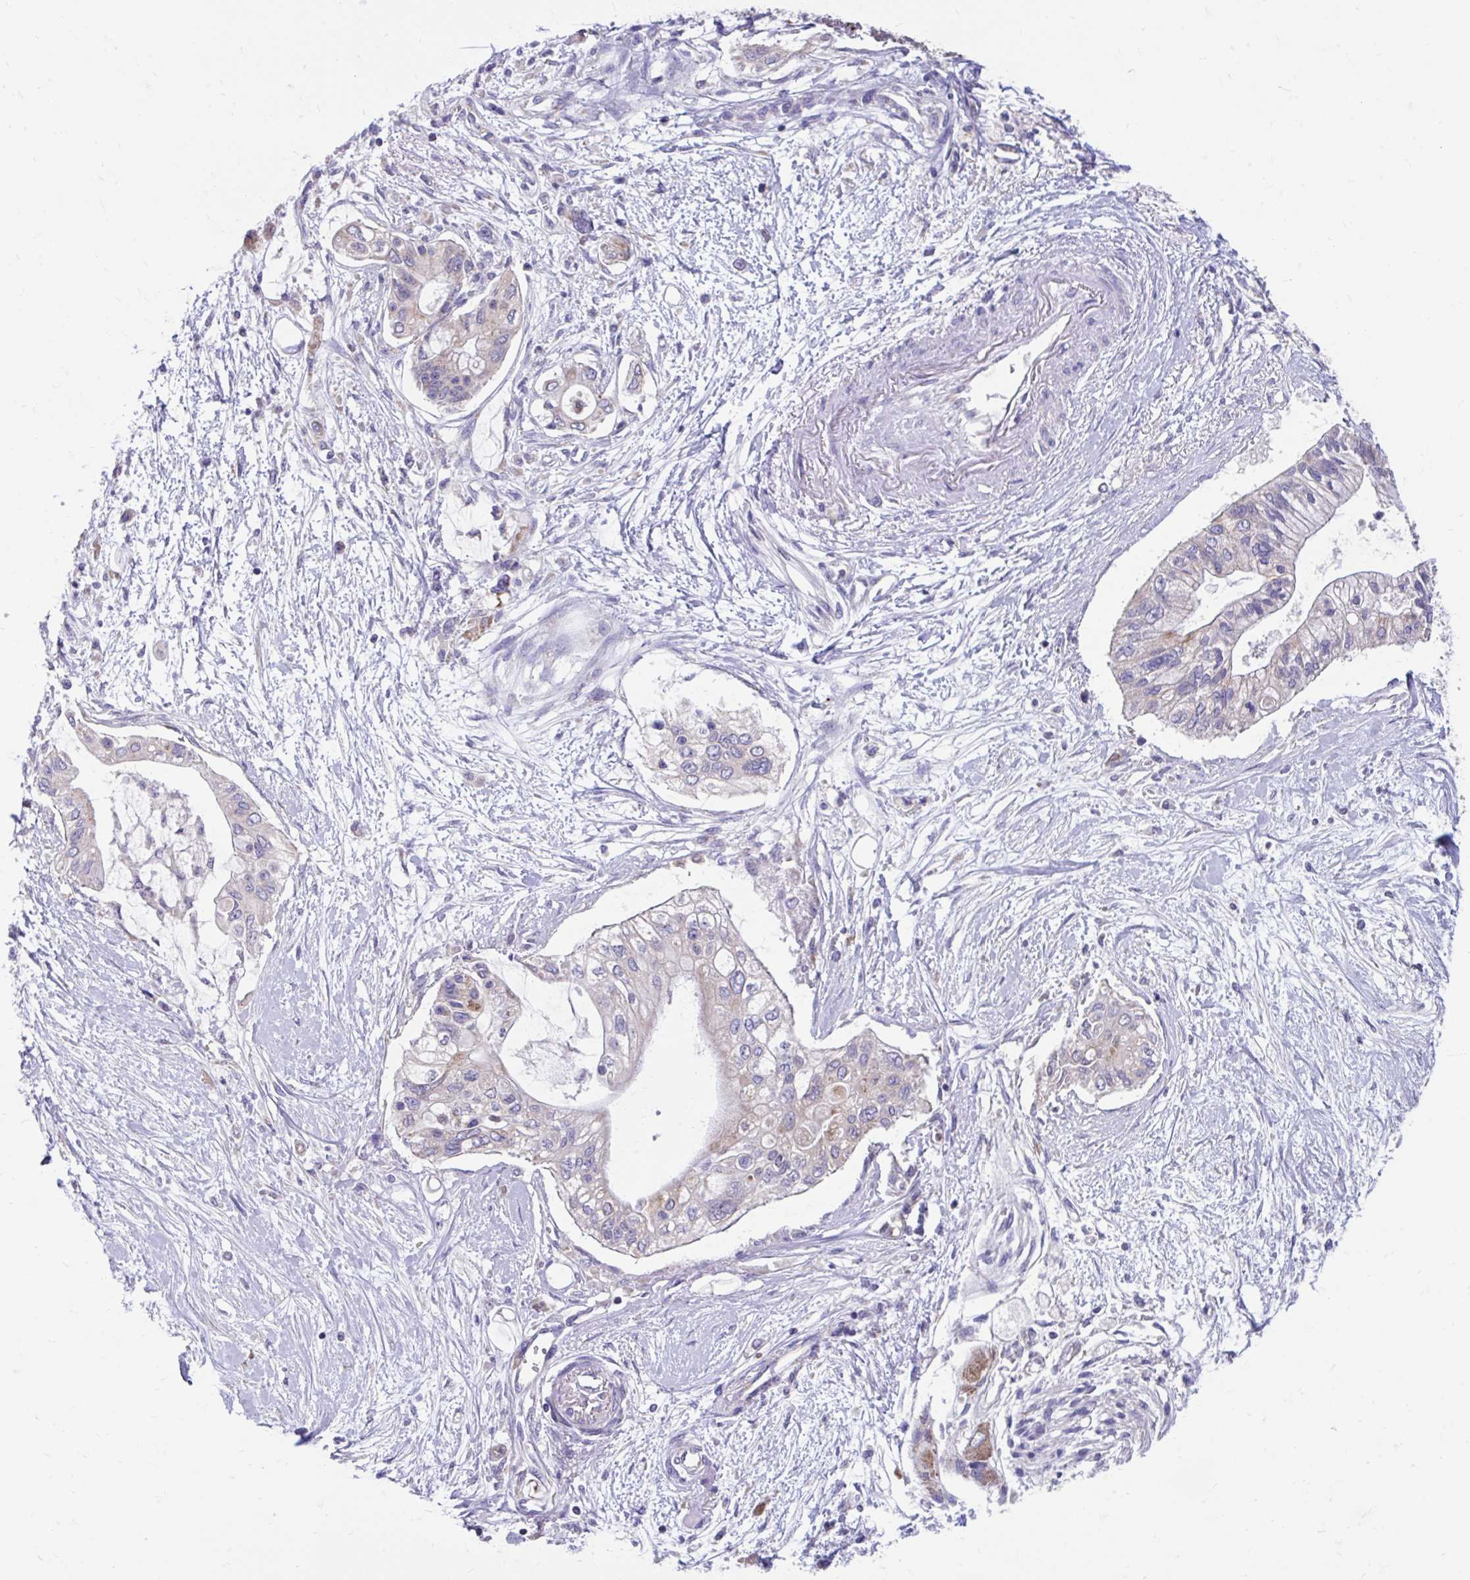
{"staining": {"intensity": "weak", "quantity": "<25%", "location": "cytoplasmic/membranous"}, "tissue": "pancreatic cancer", "cell_type": "Tumor cells", "image_type": "cancer", "snomed": [{"axis": "morphology", "description": "Adenocarcinoma, NOS"}, {"axis": "topography", "description": "Pancreas"}], "caption": "Adenocarcinoma (pancreatic) was stained to show a protein in brown. There is no significant positivity in tumor cells.", "gene": "LINGO4", "patient": {"sex": "female", "age": 77}}